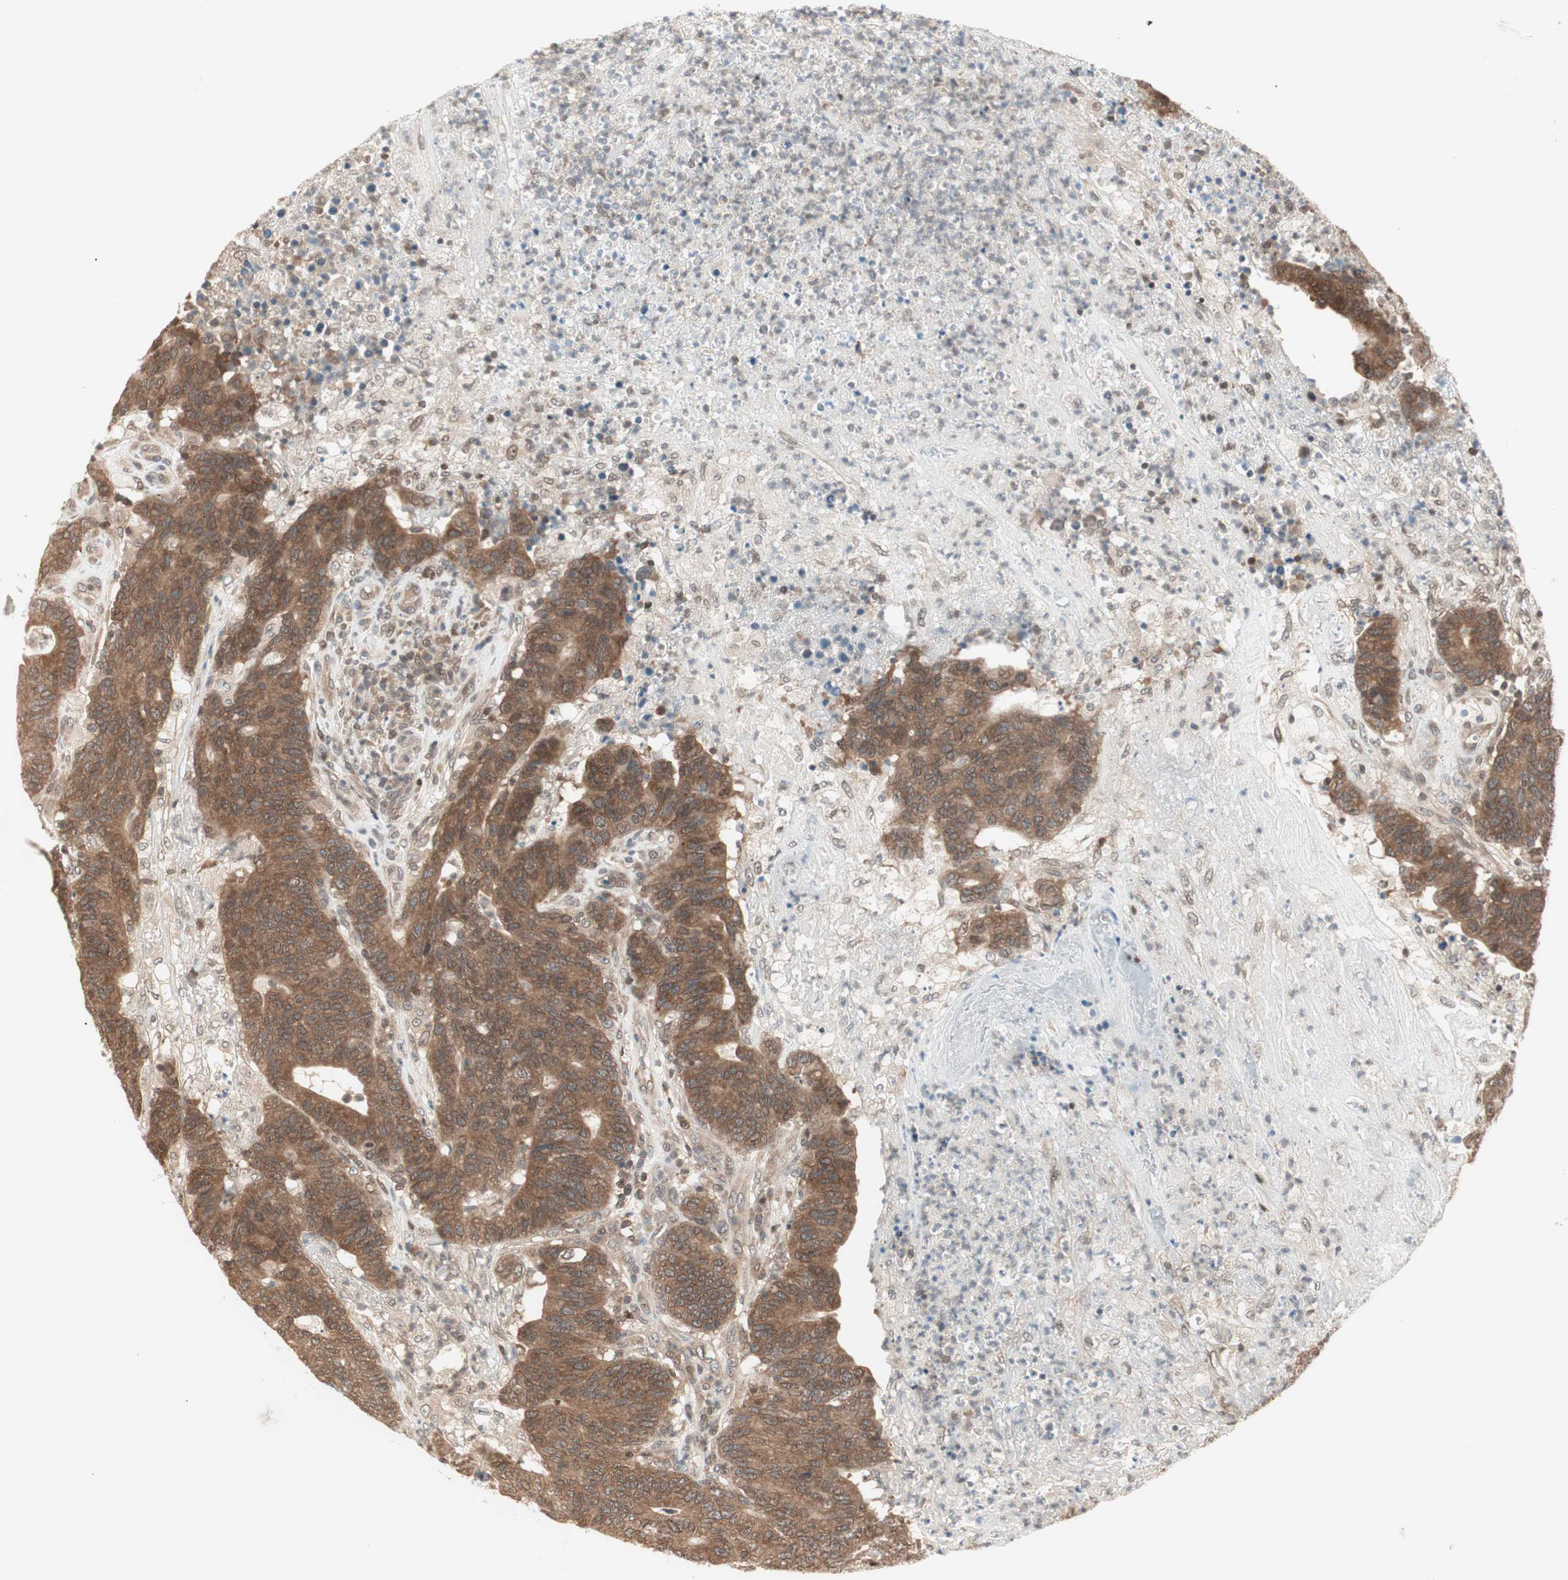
{"staining": {"intensity": "moderate", "quantity": ">75%", "location": "cytoplasmic/membranous"}, "tissue": "colorectal cancer", "cell_type": "Tumor cells", "image_type": "cancer", "snomed": [{"axis": "morphology", "description": "Normal tissue, NOS"}, {"axis": "morphology", "description": "Adenocarcinoma, NOS"}, {"axis": "topography", "description": "Colon"}], "caption": "Colorectal adenocarcinoma stained for a protein (brown) demonstrates moderate cytoplasmic/membranous positive positivity in about >75% of tumor cells.", "gene": "UBE2I", "patient": {"sex": "female", "age": 75}}